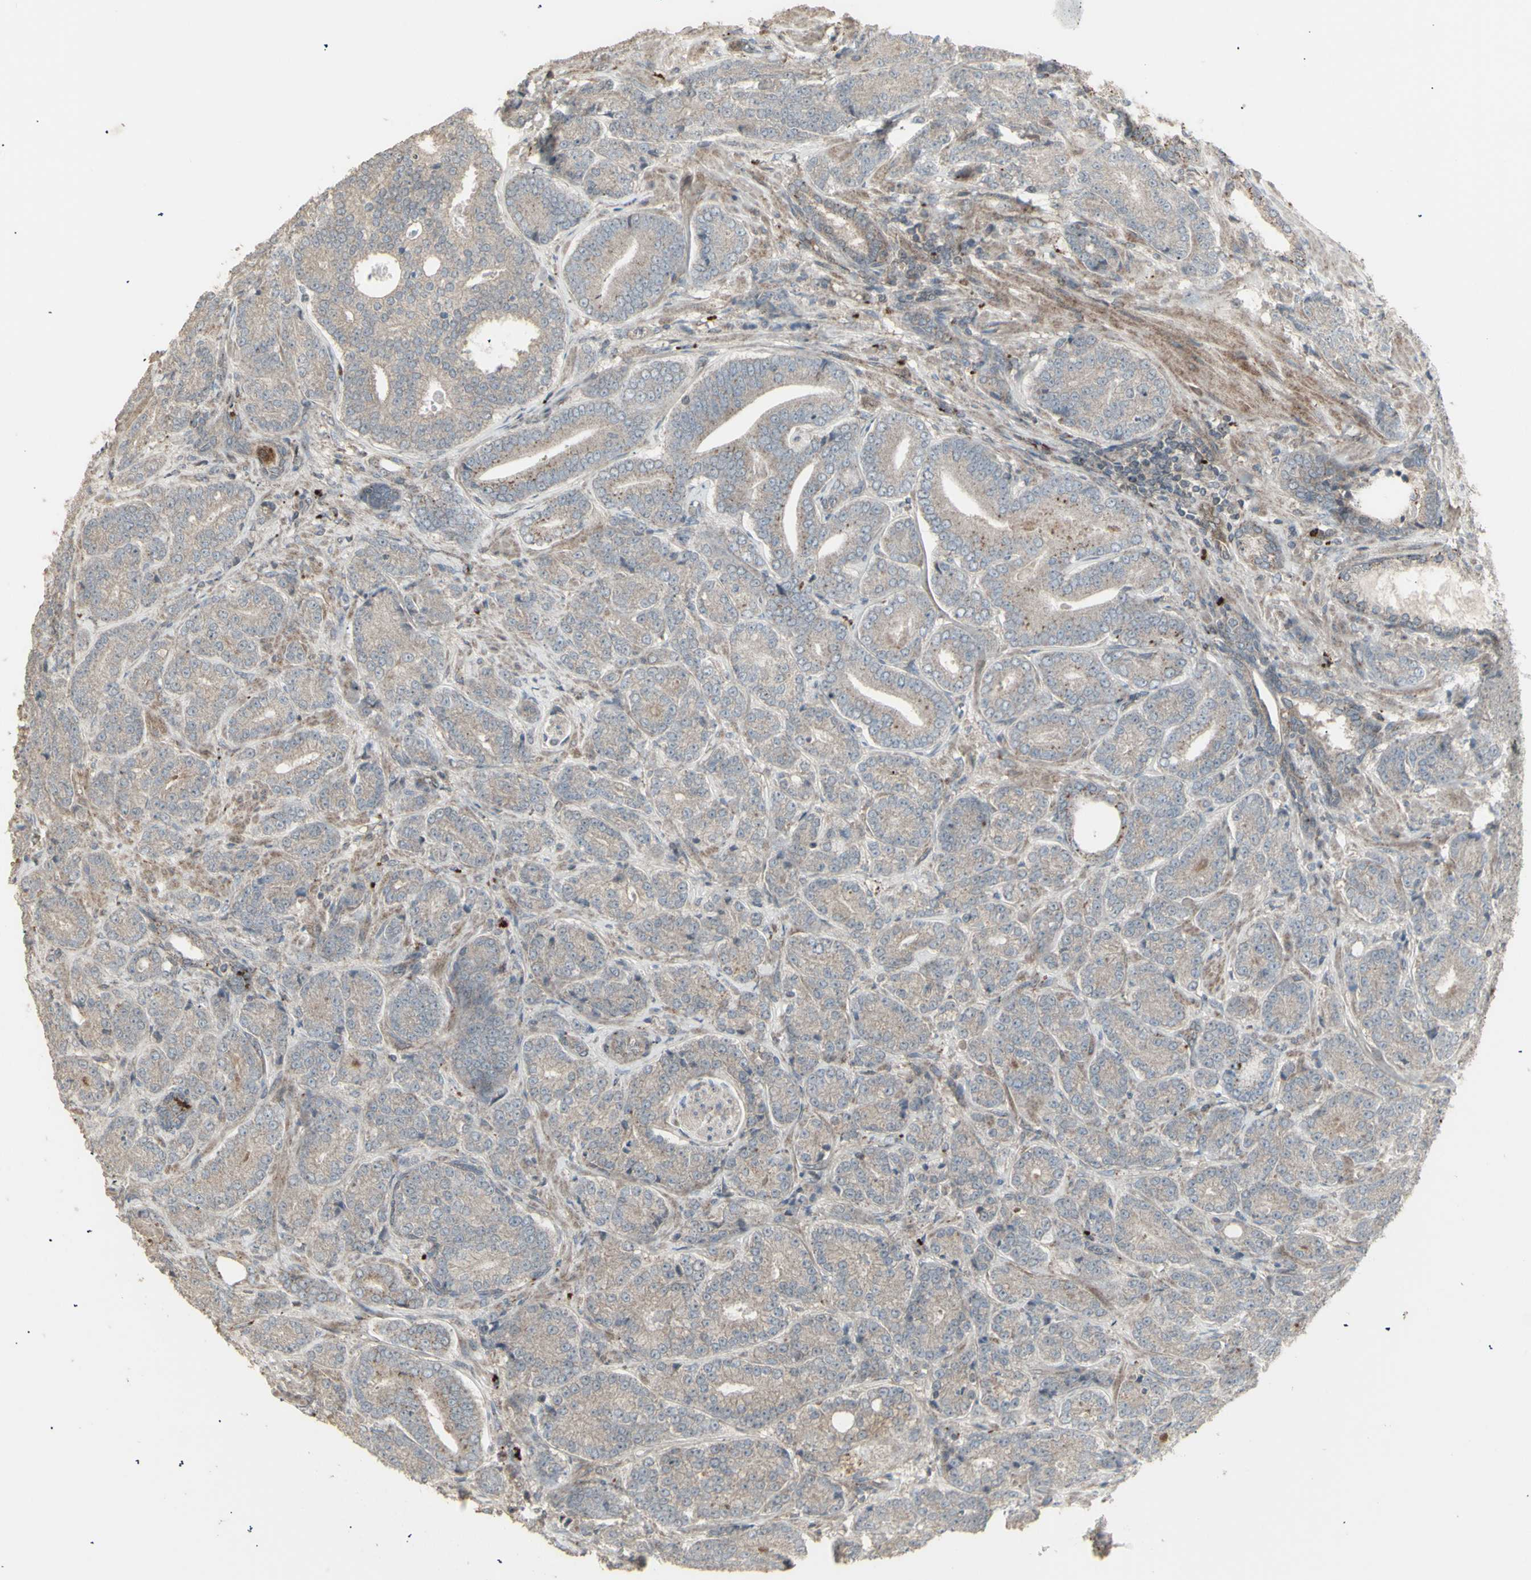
{"staining": {"intensity": "weak", "quantity": ">75%", "location": "cytoplasmic/membranous"}, "tissue": "prostate cancer", "cell_type": "Tumor cells", "image_type": "cancer", "snomed": [{"axis": "morphology", "description": "Adenocarcinoma, High grade"}, {"axis": "topography", "description": "Prostate"}], "caption": "Prostate cancer (adenocarcinoma (high-grade)) tissue demonstrates weak cytoplasmic/membranous positivity in approximately >75% of tumor cells, visualized by immunohistochemistry. Nuclei are stained in blue.", "gene": "RNASEL", "patient": {"sex": "male", "age": 61}}